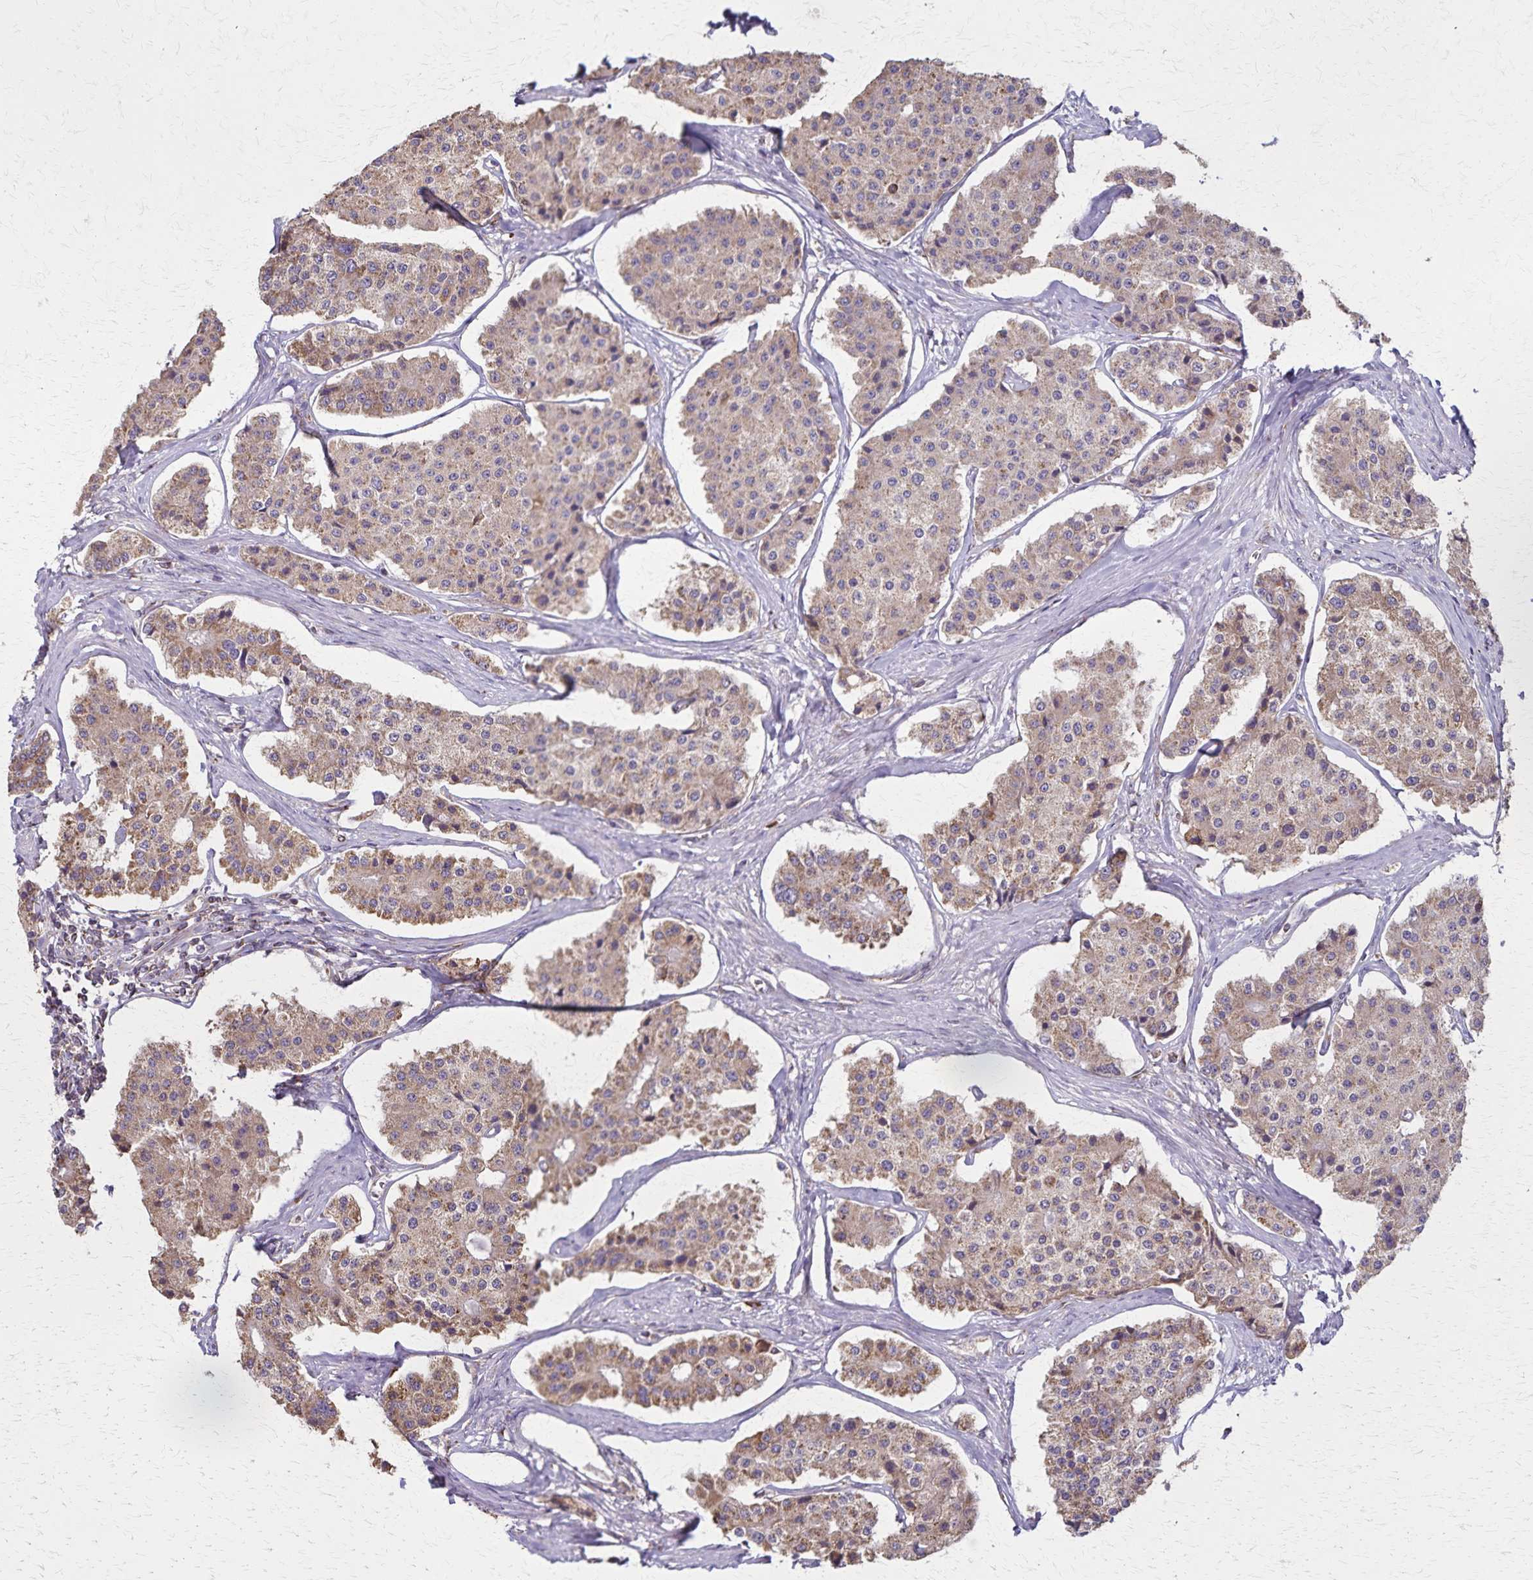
{"staining": {"intensity": "weak", "quantity": ">75%", "location": "cytoplasmic/membranous"}, "tissue": "carcinoid", "cell_type": "Tumor cells", "image_type": "cancer", "snomed": [{"axis": "morphology", "description": "Carcinoid, malignant, NOS"}, {"axis": "topography", "description": "Small intestine"}], "caption": "A brown stain highlights weak cytoplasmic/membranous expression of a protein in human carcinoid (malignant) tumor cells.", "gene": "RNF10", "patient": {"sex": "female", "age": 65}}